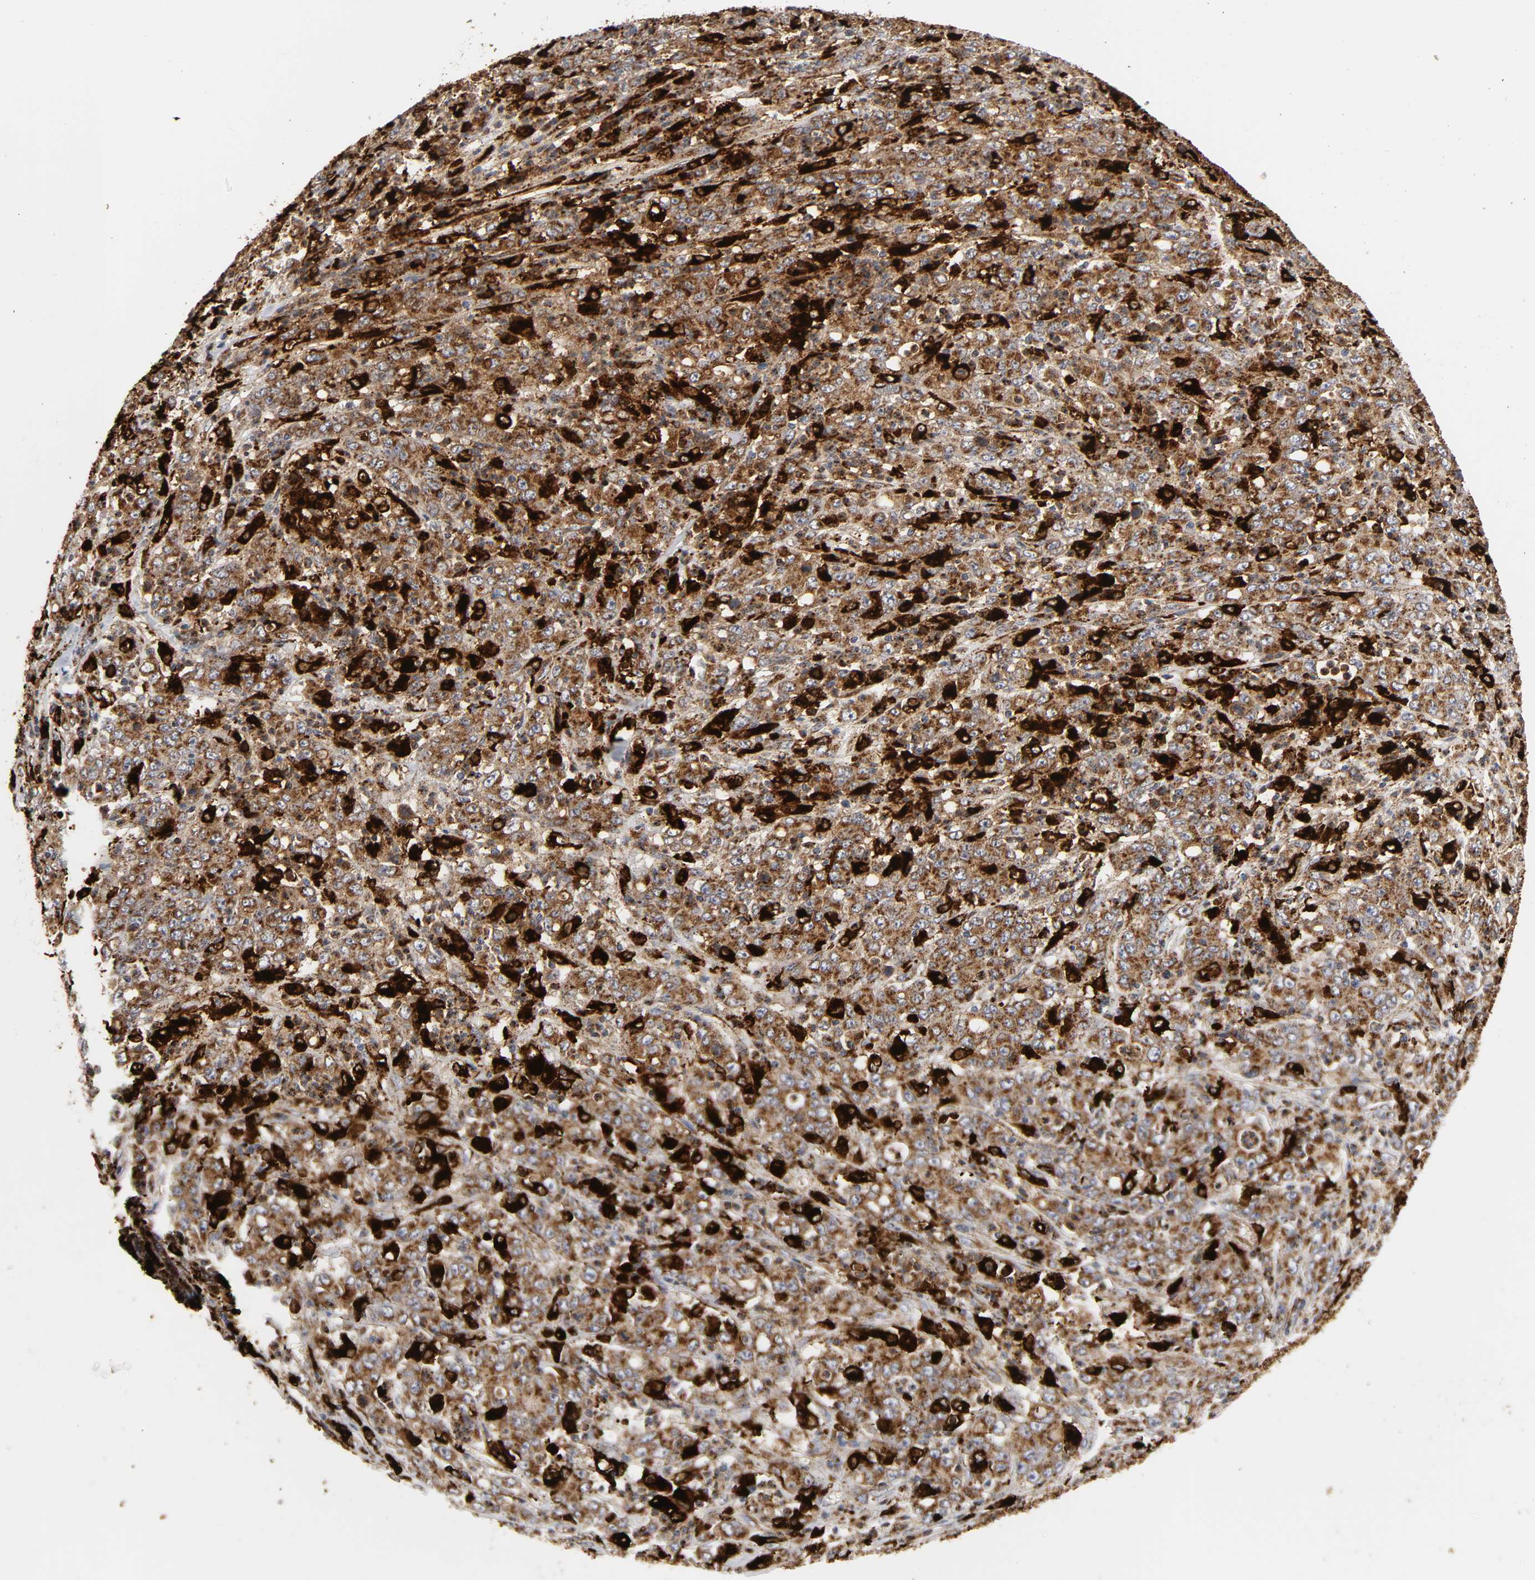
{"staining": {"intensity": "moderate", "quantity": ">75%", "location": "cytoplasmic/membranous"}, "tissue": "stomach cancer", "cell_type": "Tumor cells", "image_type": "cancer", "snomed": [{"axis": "morphology", "description": "Adenocarcinoma, NOS"}, {"axis": "topography", "description": "Stomach, lower"}], "caption": "High-magnification brightfield microscopy of stomach cancer stained with DAB (brown) and counterstained with hematoxylin (blue). tumor cells exhibit moderate cytoplasmic/membranous expression is present in approximately>75% of cells.", "gene": "PSAP", "patient": {"sex": "female", "age": 71}}